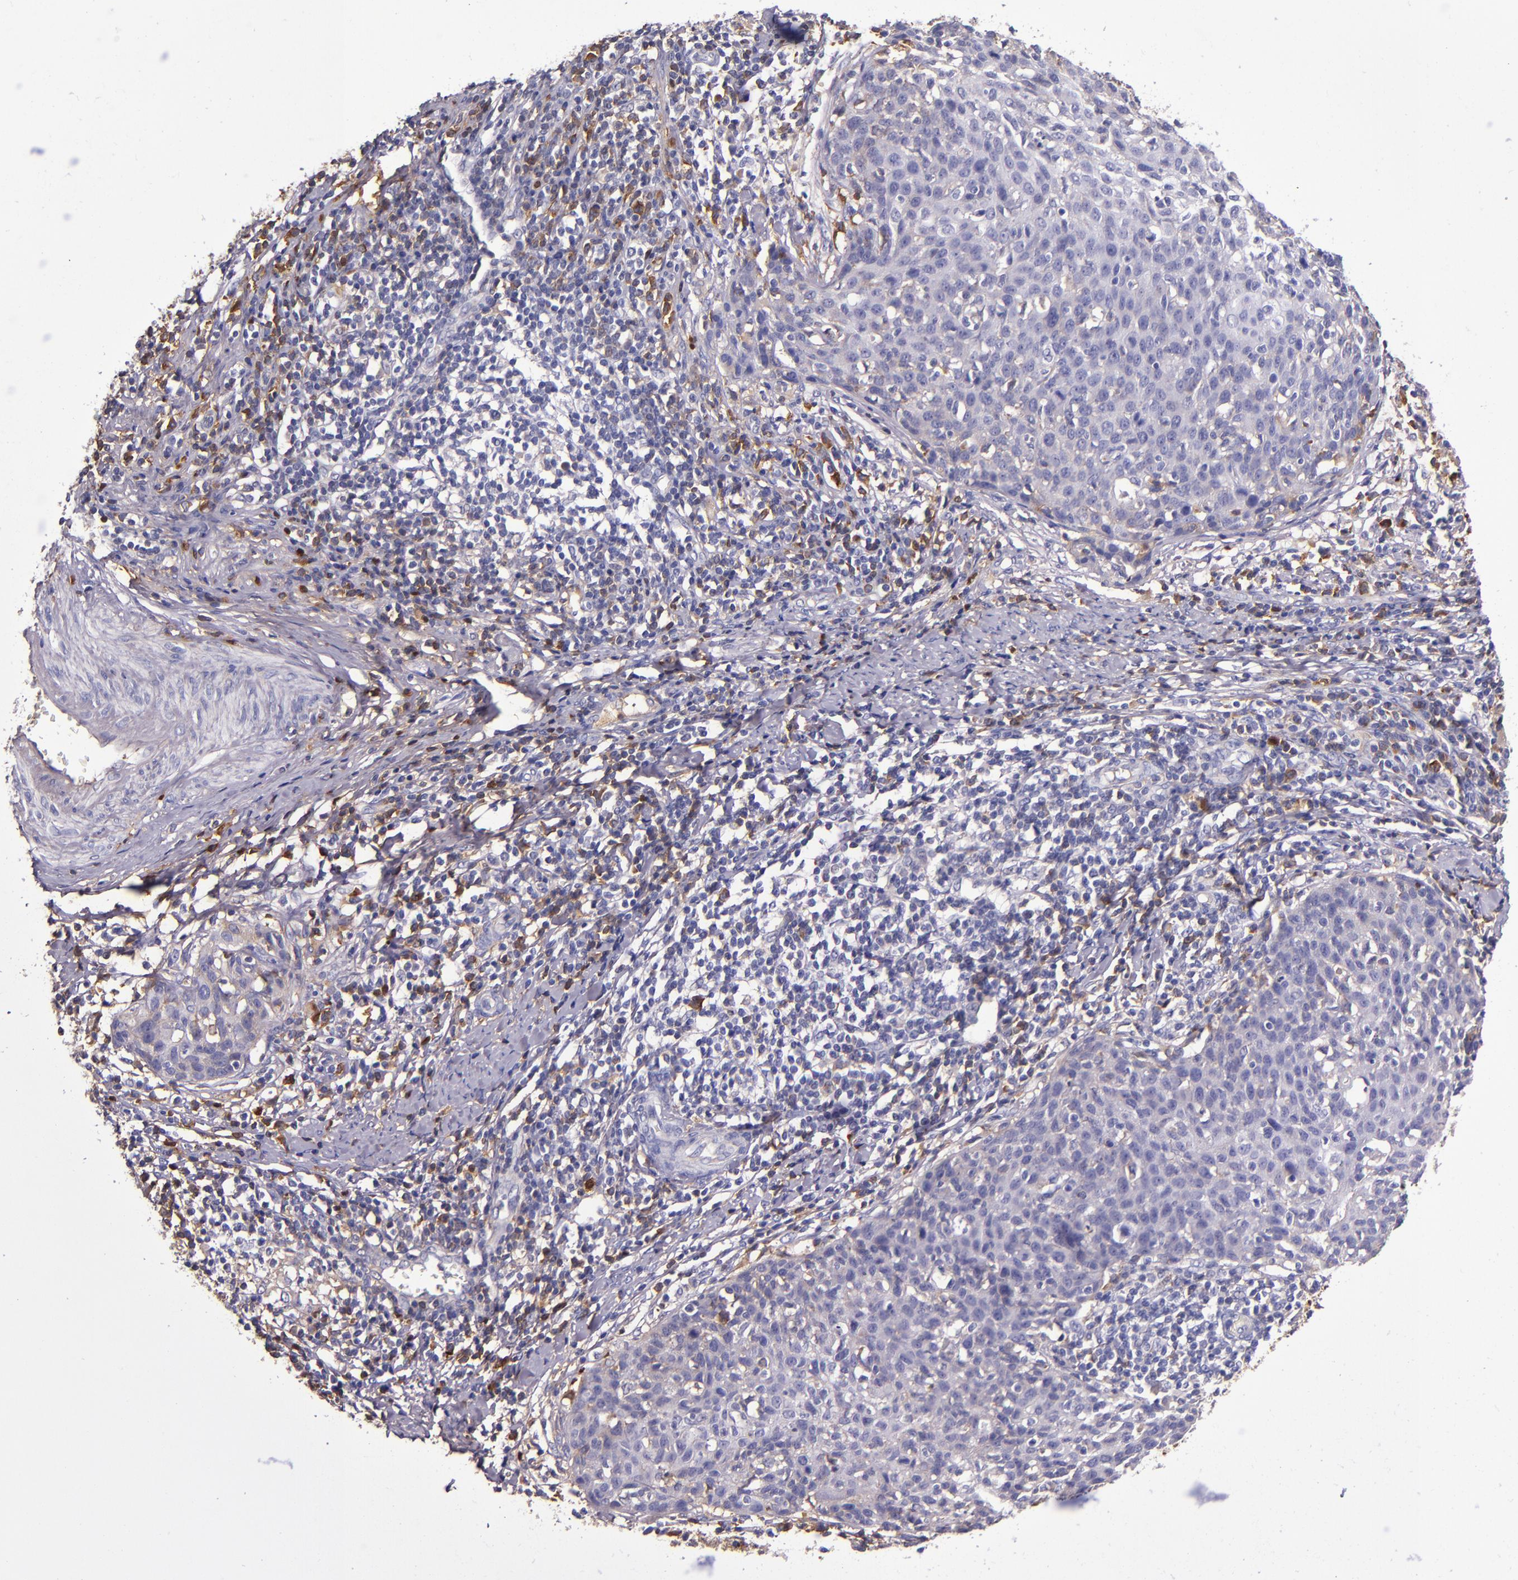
{"staining": {"intensity": "negative", "quantity": "none", "location": "none"}, "tissue": "cervical cancer", "cell_type": "Tumor cells", "image_type": "cancer", "snomed": [{"axis": "morphology", "description": "Squamous cell carcinoma, NOS"}, {"axis": "topography", "description": "Cervix"}], "caption": "Immunohistochemistry (IHC) photomicrograph of neoplastic tissue: squamous cell carcinoma (cervical) stained with DAB reveals no significant protein positivity in tumor cells. The staining was performed using DAB to visualize the protein expression in brown, while the nuclei were stained in blue with hematoxylin (Magnification: 20x).", "gene": "CLEC3B", "patient": {"sex": "female", "age": 38}}